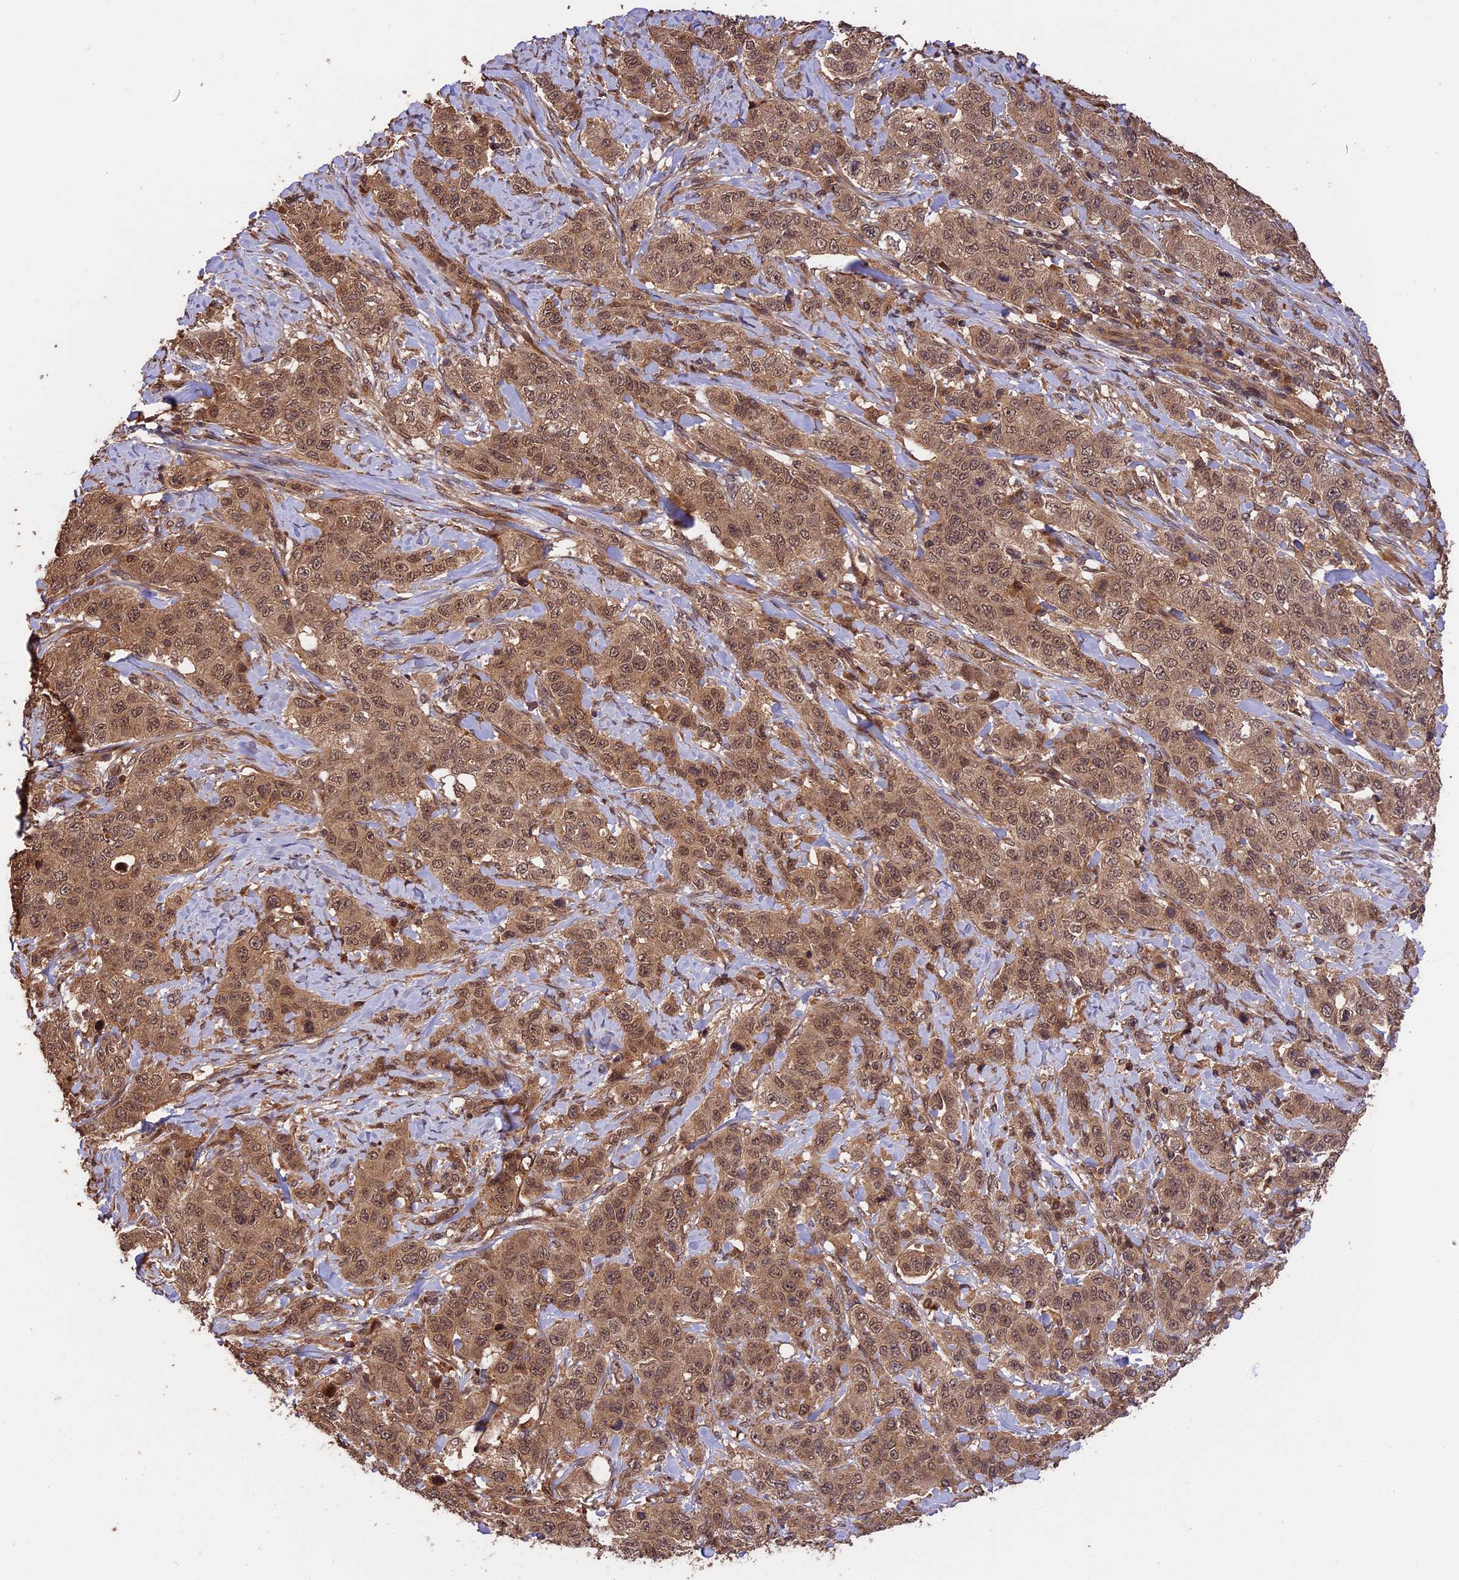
{"staining": {"intensity": "moderate", "quantity": ">75%", "location": "cytoplasmic/membranous,nuclear"}, "tissue": "stomach cancer", "cell_type": "Tumor cells", "image_type": "cancer", "snomed": [{"axis": "morphology", "description": "Adenocarcinoma, NOS"}, {"axis": "topography", "description": "Stomach"}], "caption": "Tumor cells display medium levels of moderate cytoplasmic/membranous and nuclear staining in approximately >75% of cells in stomach adenocarcinoma.", "gene": "ESCO1", "patient": {"sex": "male", "age": 48}}